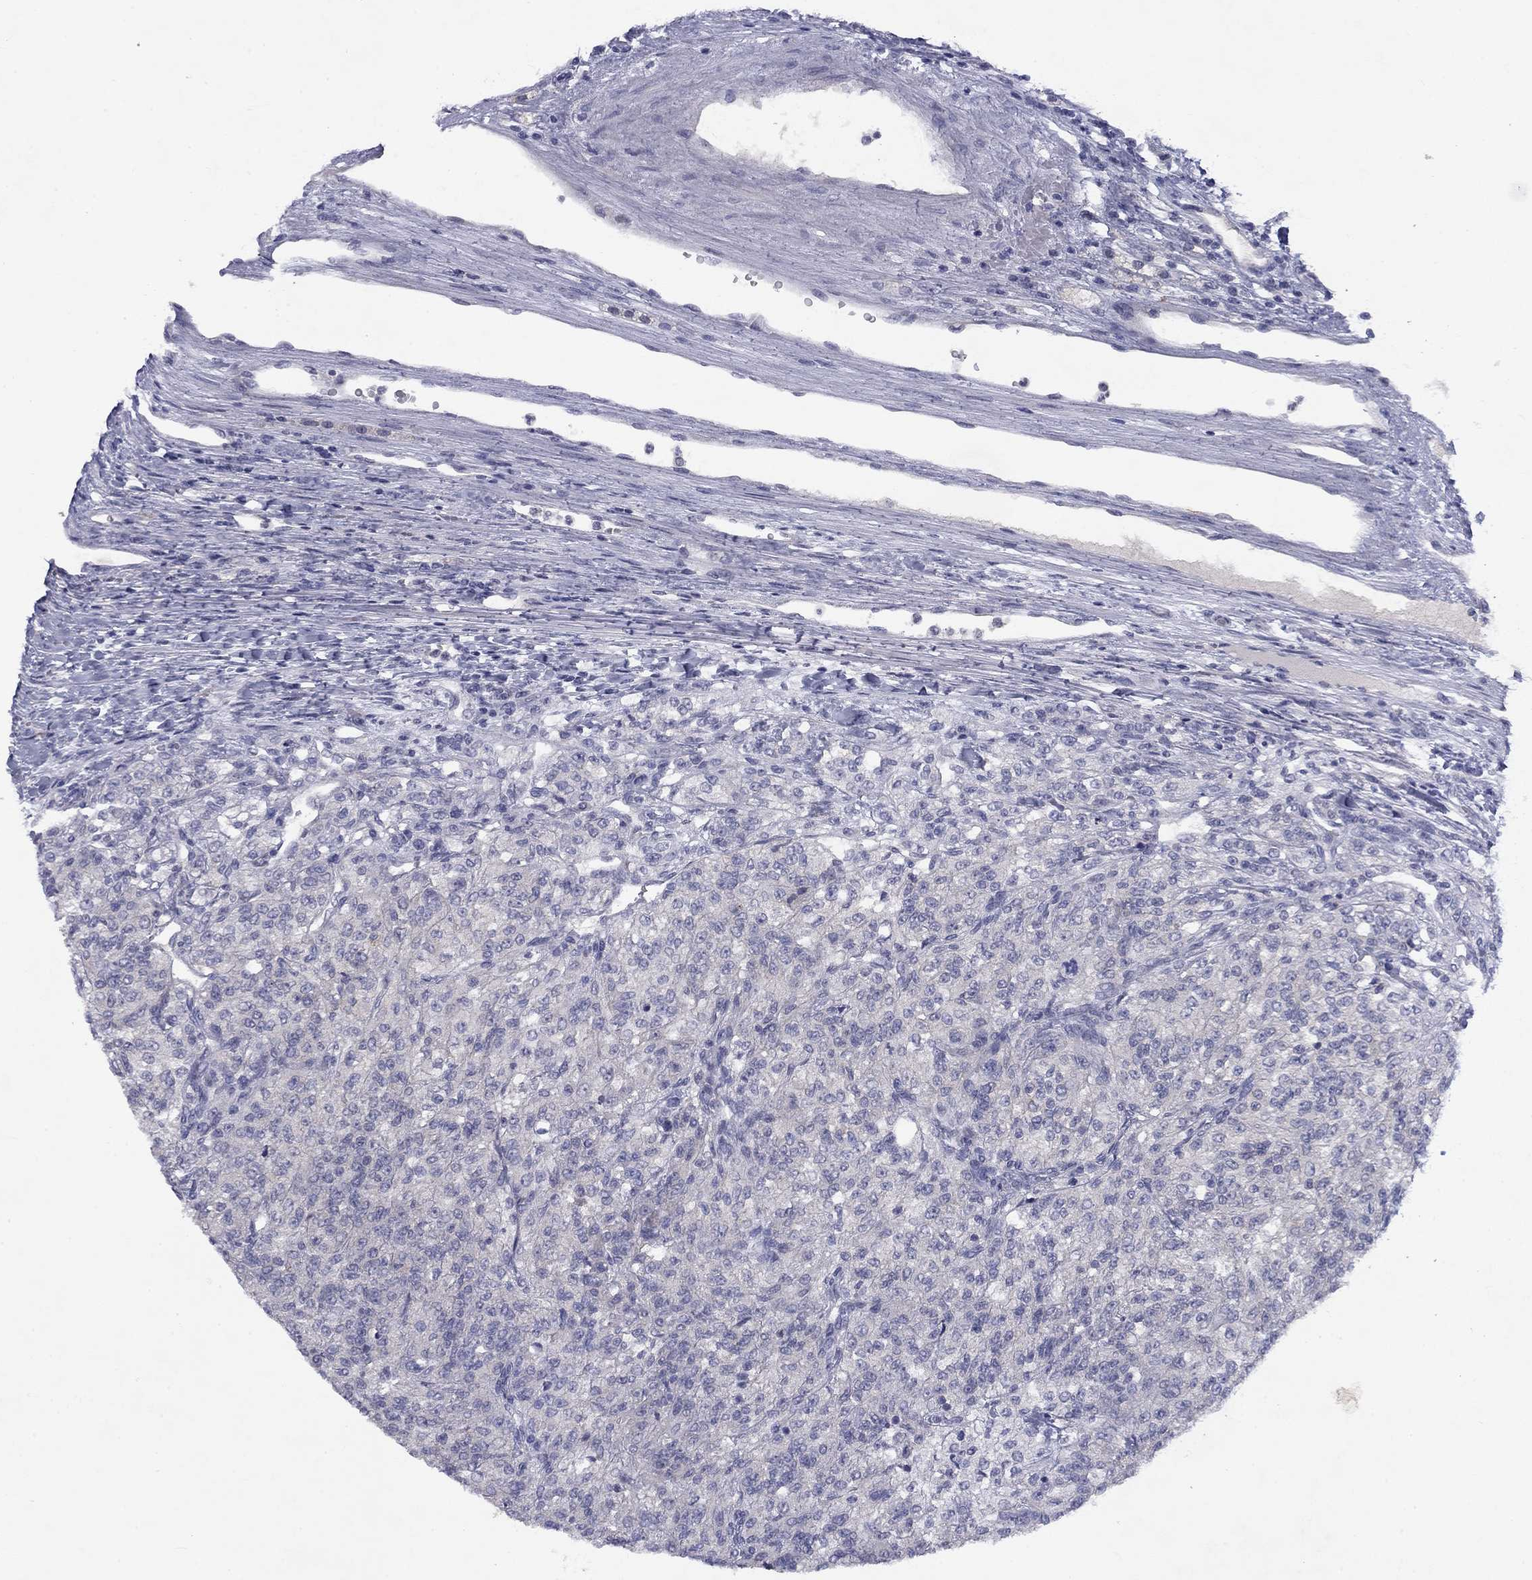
{"staining": {"intensity": "negative", "quantity": "none", "location": "none"}, "tissue": "renal cancer", "cell_type": "Tumor cells", "image_type": "cancer", "snomed": [{"axis": "morphology", "description": "Adenocarcinoma, NOS"}, {"axis": "topography", "description": "Kidney"}], "caption": "DAB immunohistochemical staining of renal adenocarcinoma displays no significant positivity in tumor cells.", "gene": "CACNA1A", "patient": {"sex": "female", "age": 63}}